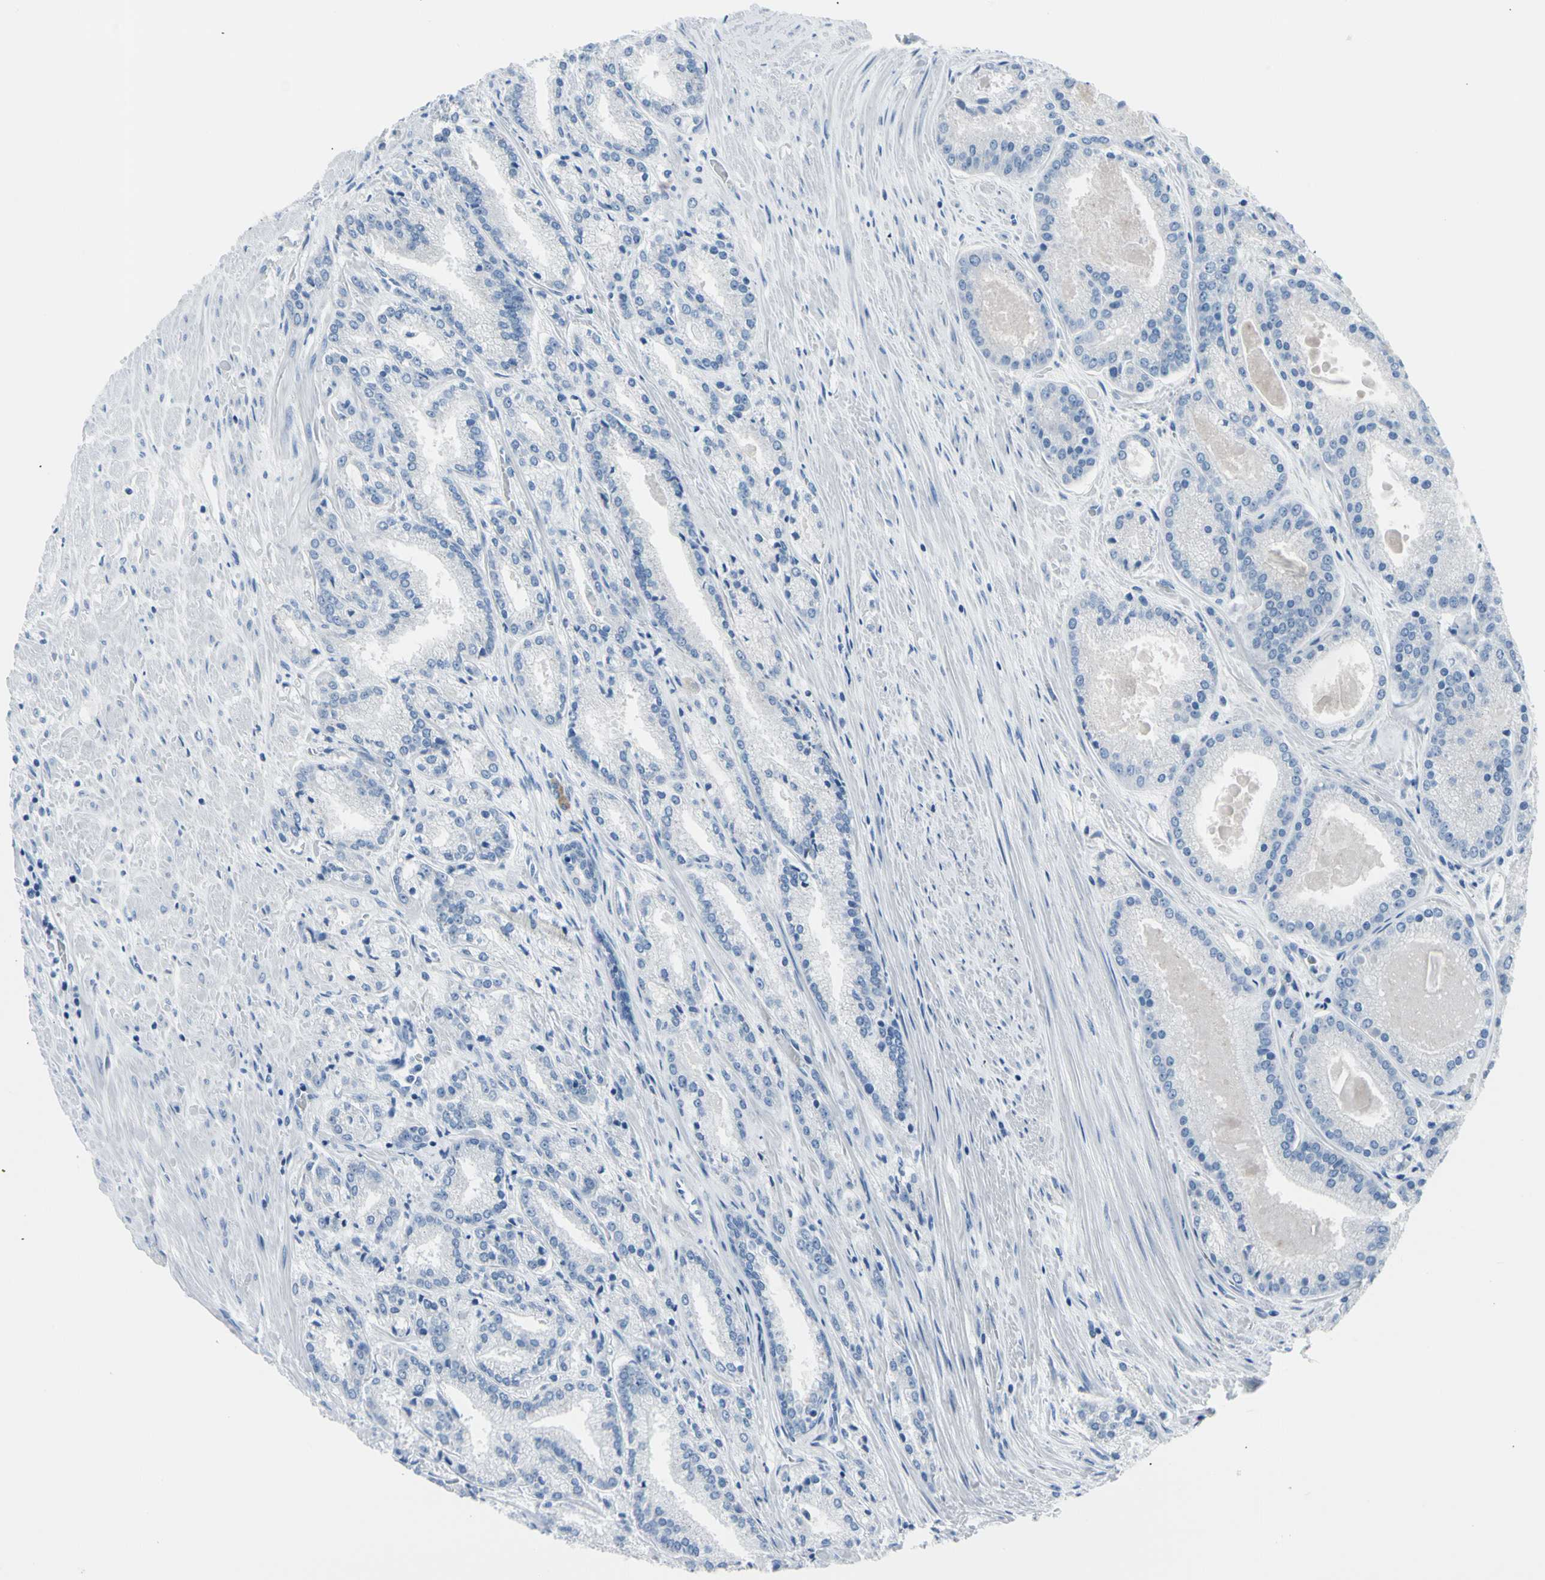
{"staining": {"intensity": "negative", "quantity": "none", "location": "none"}, "tissue": "prostate cancer", "cell_type": "Tumor cells", "image_type": "cancer", "snomed": [{"axis": "morphology", "description": "Adenocarcinoma, Low grade"}, {"axis": "topography", "description": "Prostate"}], "caption": "Protein analysis of prostate cancer (low-grade adenocarcinoma) shows no significant positivity in tumor cells.", "gene": "TPO", "patient": {"sex": "male", "age": 59}}